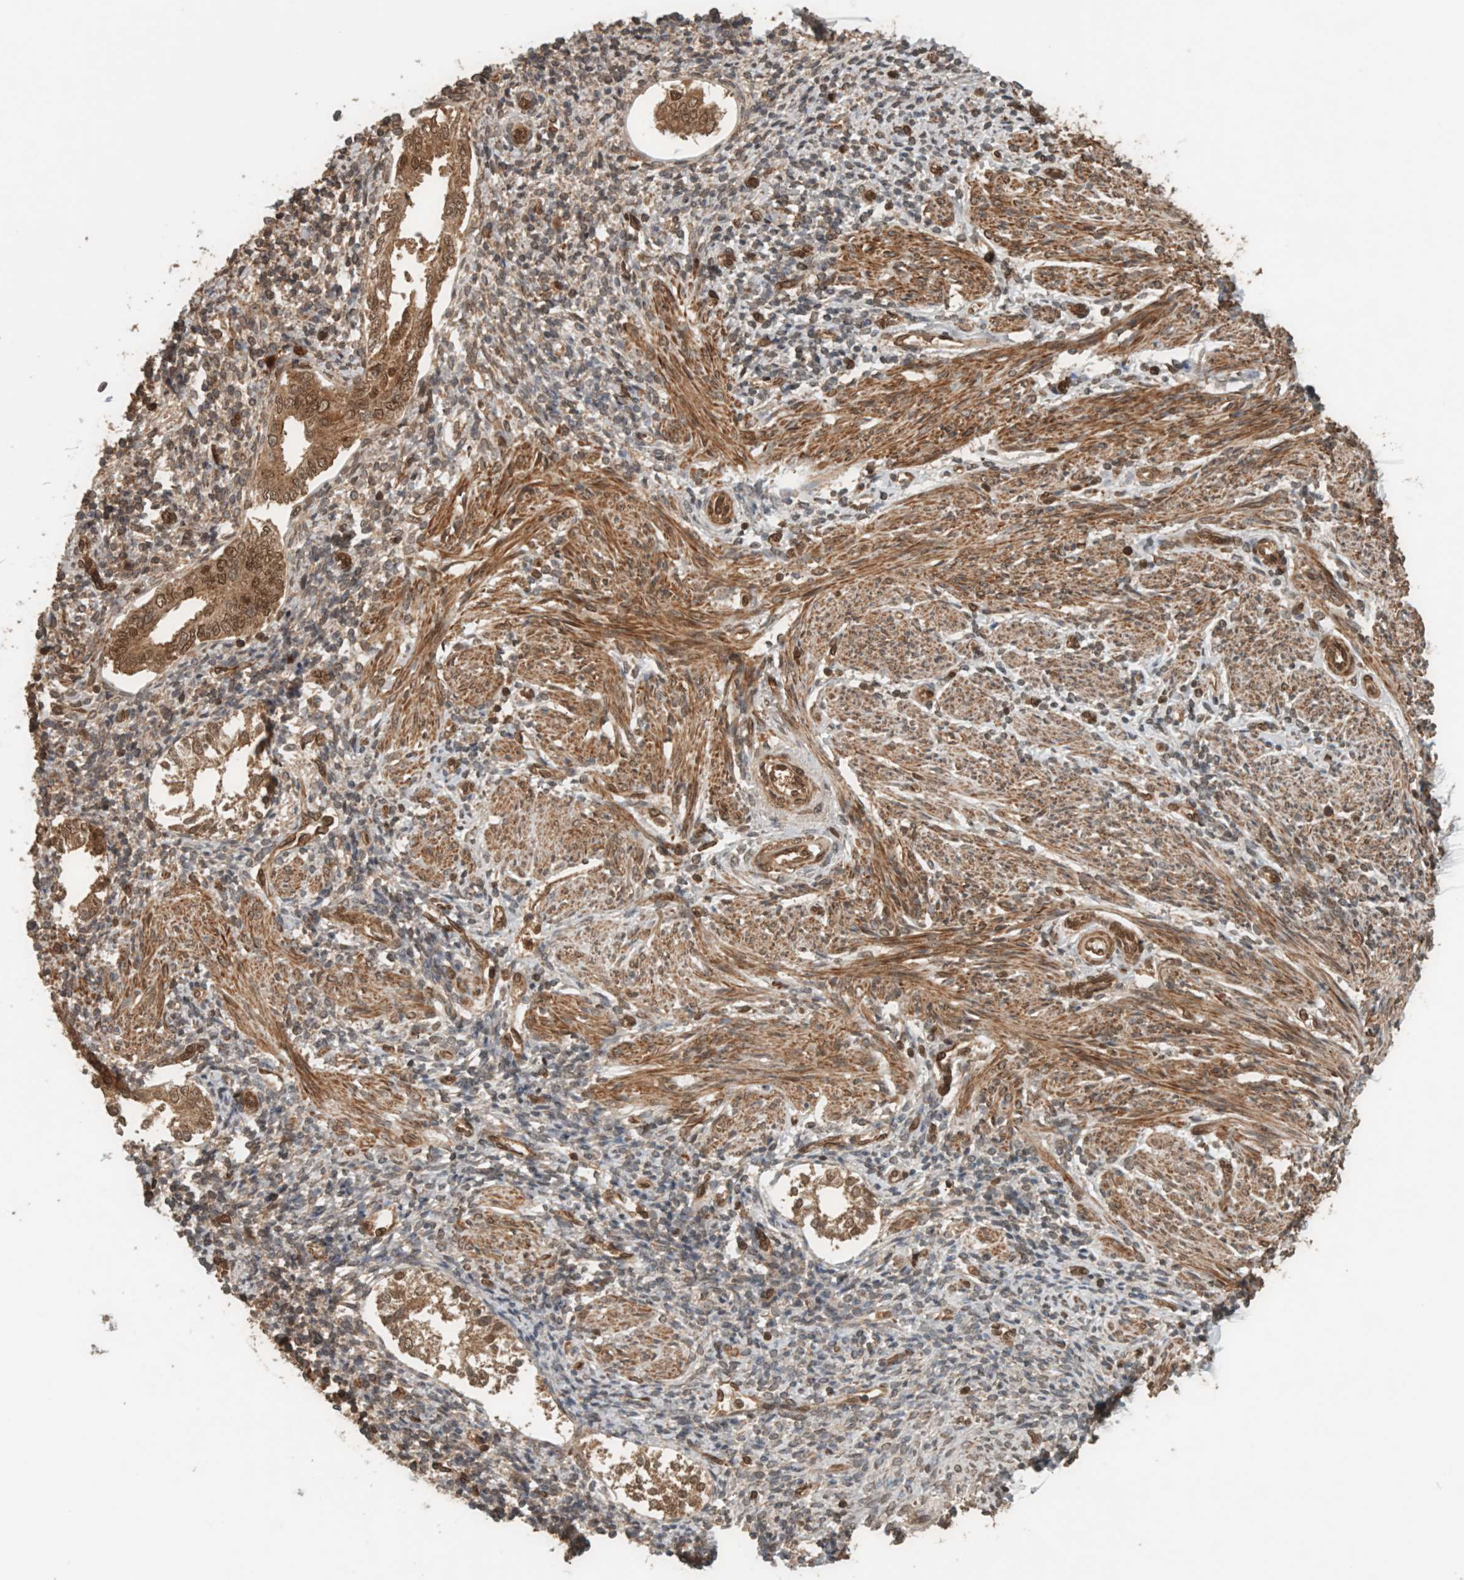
{"staining": {"intensity": "moderate", "quantity": ">75%", "location": "cytoplasmic/membranous,nuclear"}, "tissue": "endometrium", "cell_type": "Cells in endometrial stroma", "image_type": "normal", "snomed": [{"axis": "morphology", "description": "Normal tissue, NOS"}, {"axis": "topography", "description": "Endometrium"}], "caption": "Unremarkable endometrium displays moderate cytoplasmic/membranous,nuclear staining in approximately >75% of cells in endometrial stroma, visualized by immunohistochemistry. Nuclei are stained in blue.", "gene": "CNTROB", "patient": {"sex": "female", "age": 66}}